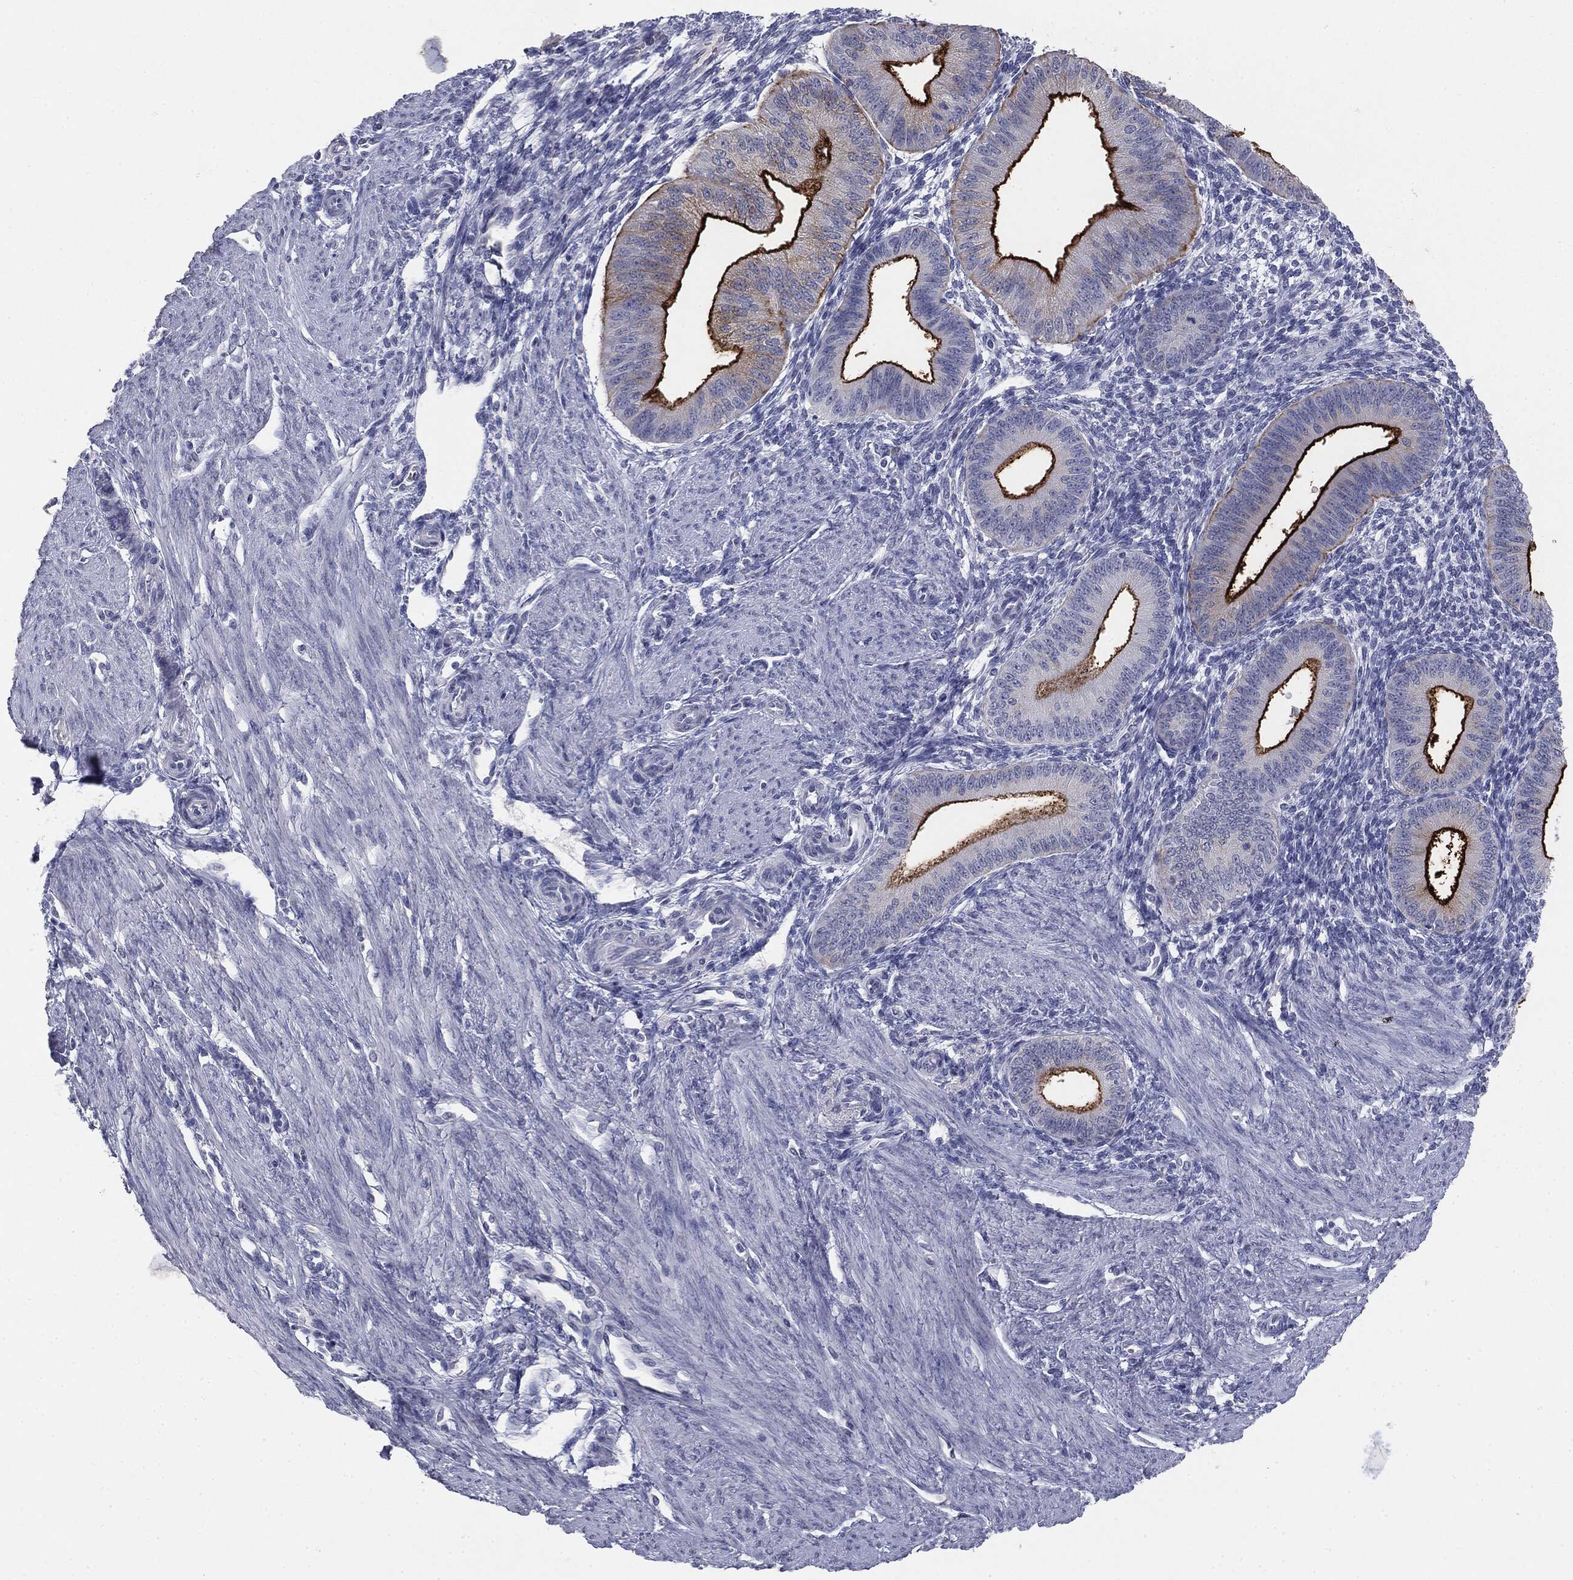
{"staining": {"intensity": "negative", "quantity": "none", "location": "none"}, "tissue": "endometrium", "cell_type": "Cells in endometrial stroma", "image_type": "normal", "snomed": [{"axis": "morphology", "description": "Normal tissue, NOS"}, {"axis": "topography", "description": "Endometrium"}], "caption": "This micrograph is of unremarkable endometrium stained with immunohistochemistry to label a protein in brown with the nuclei are counter-stained blue. There is no expression in cells in endometrial stroma. (DAB immunohistochemistry (IHC), high magnification).", "gene": "MUC1", "patient": {"sex": "female", "age": 39}}